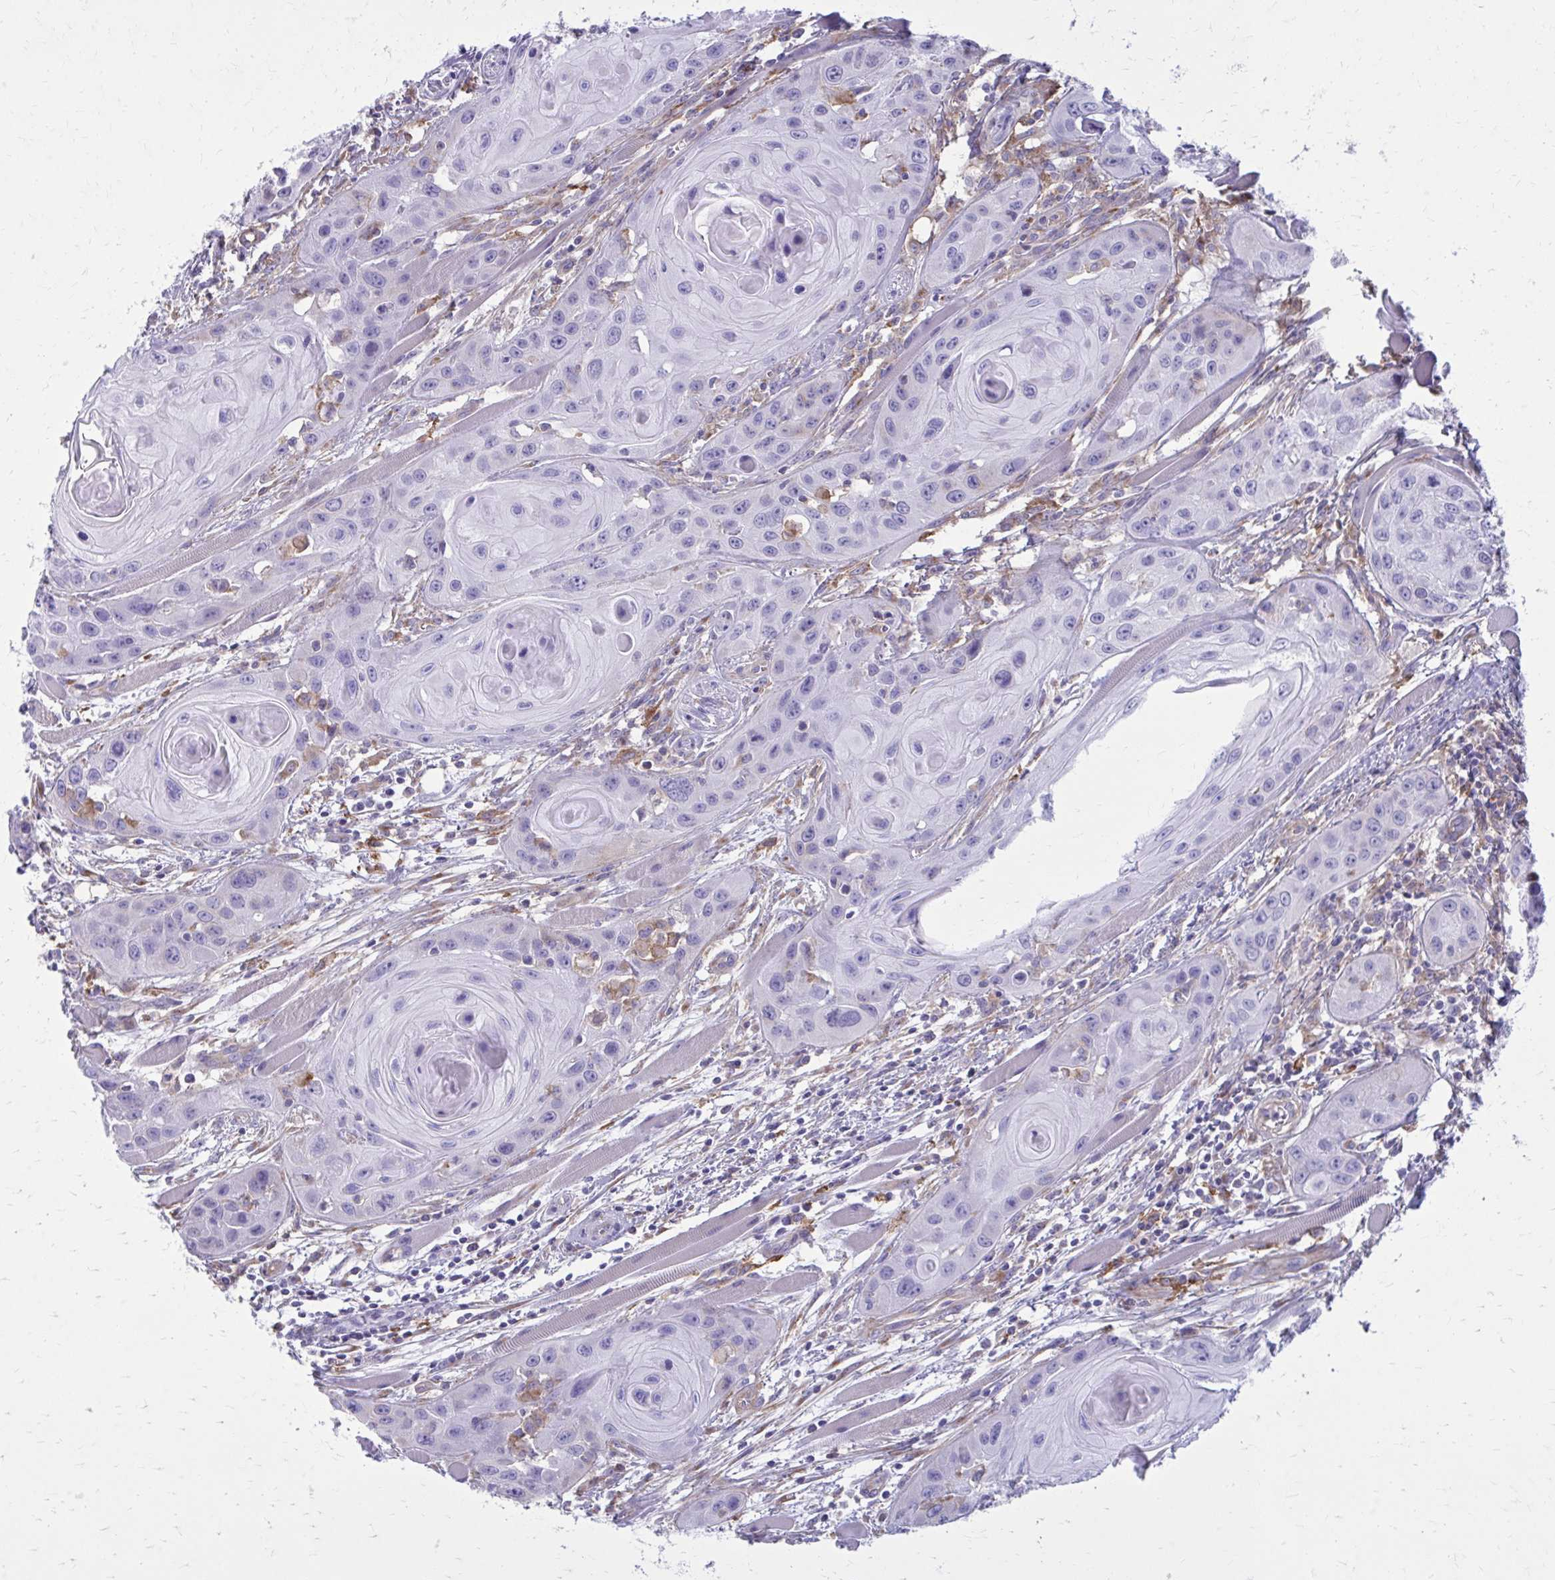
{"staining": {"intensity": "negative", "quantity": "none", "location": "none"}, "tissue": "head and neck cancer", "cell_type": "Tumor cells", "image_type": "cancer", "snomed": [{"axis": "morphology", "description": "Squamous cell carcinoma, NOS"}, {"axis": "topography", "description": "Oral tissue"}, {"axis": "topography", "description": "Head-Neck"}], "caption": "Immunohistochemical staining of head and neck cancer exhibits no significant staining in tumor cells.", "gene": "CLTA", "patient": {"sex": "male", "age": 58}}